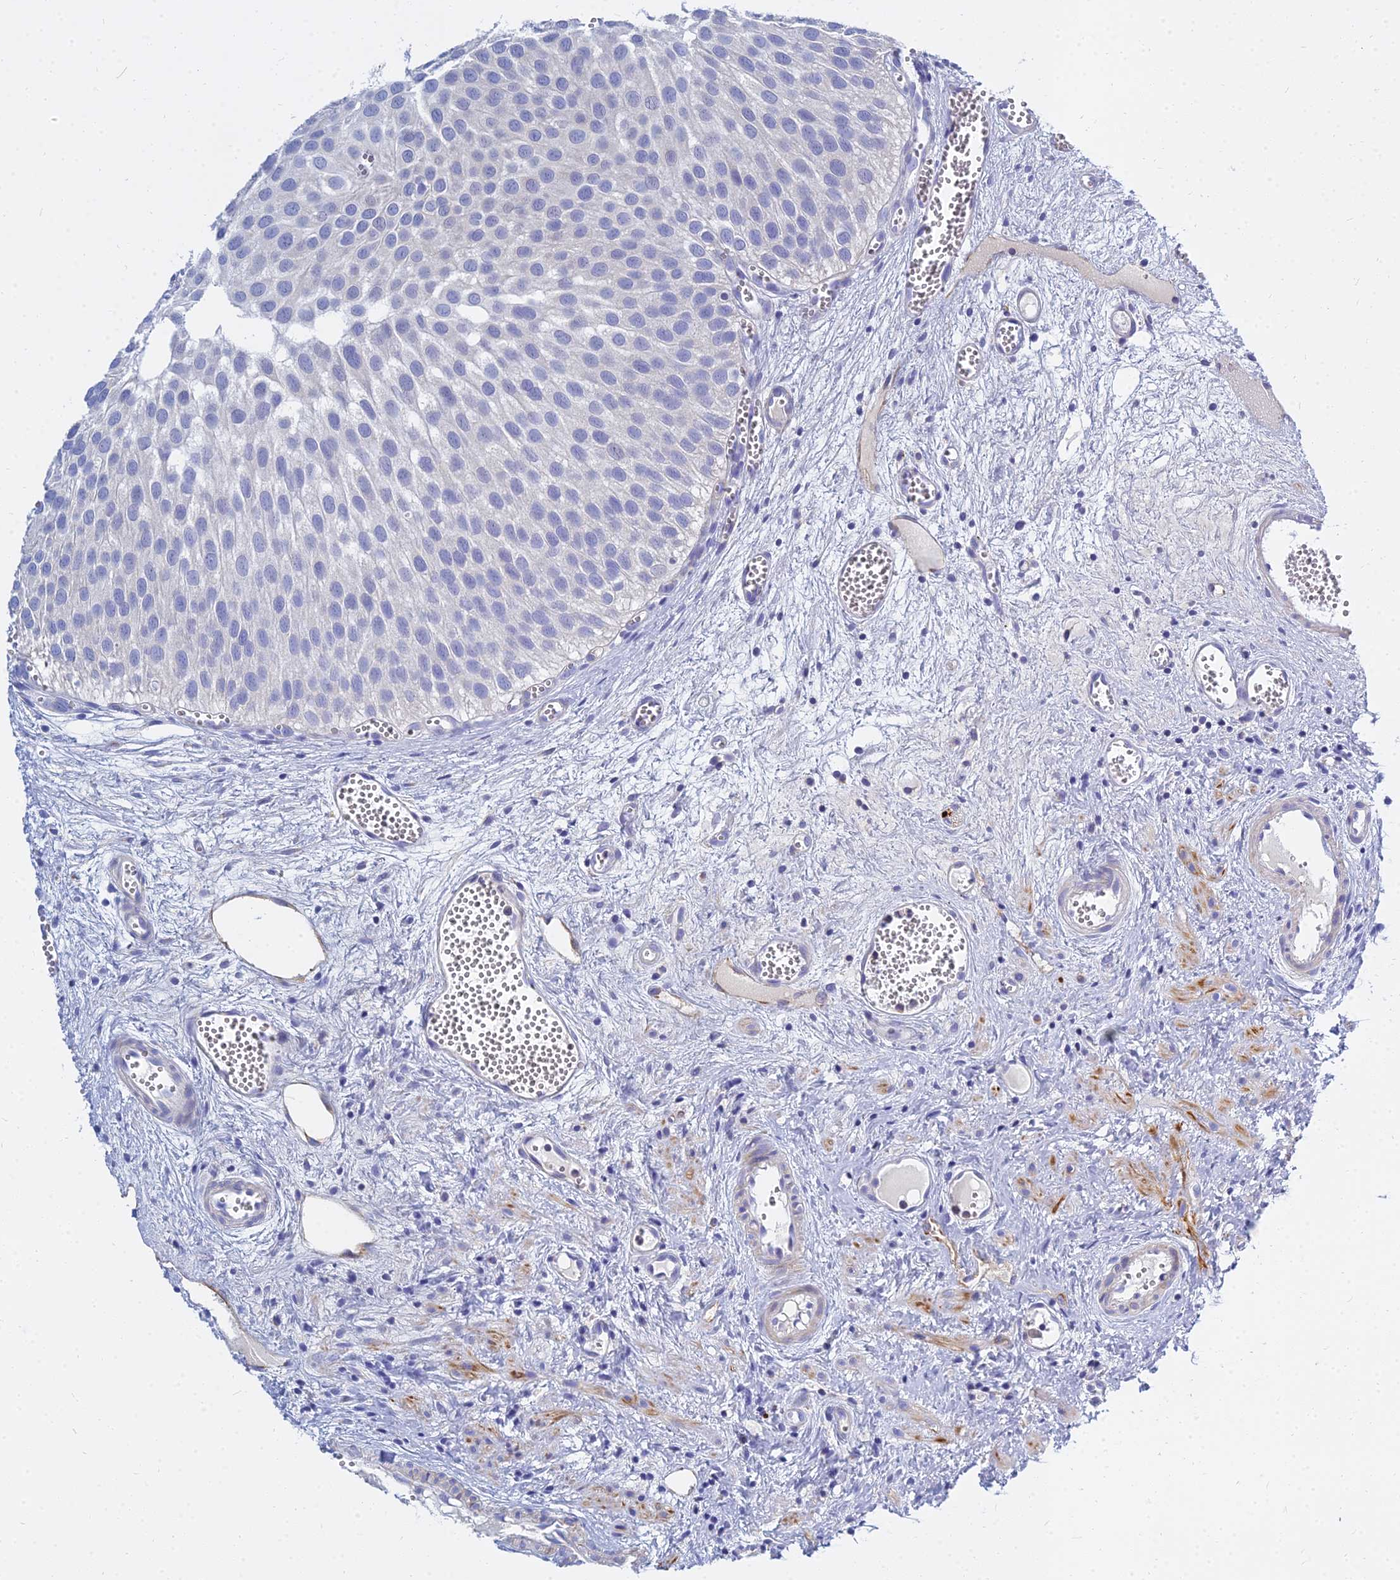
{"staining": {"intensity": "negative", "quantity": "none", "location": "none"}, "tissue": "urothelial cancer", "cell_type": "Tumor cells", "image_type": "cancer", "snomed": [{"axis": "morphology", "description": "Urothelial carcinoma, Low grade"}, {"axis": "topography", "description": "Urinary bladder"}], "caption": "Immunohistochemical staining of human urothelial cancer displays no significant positivity in tumor cells.", "gene": "ZNF552", "patient": {"sex": "male", "age": 88}}